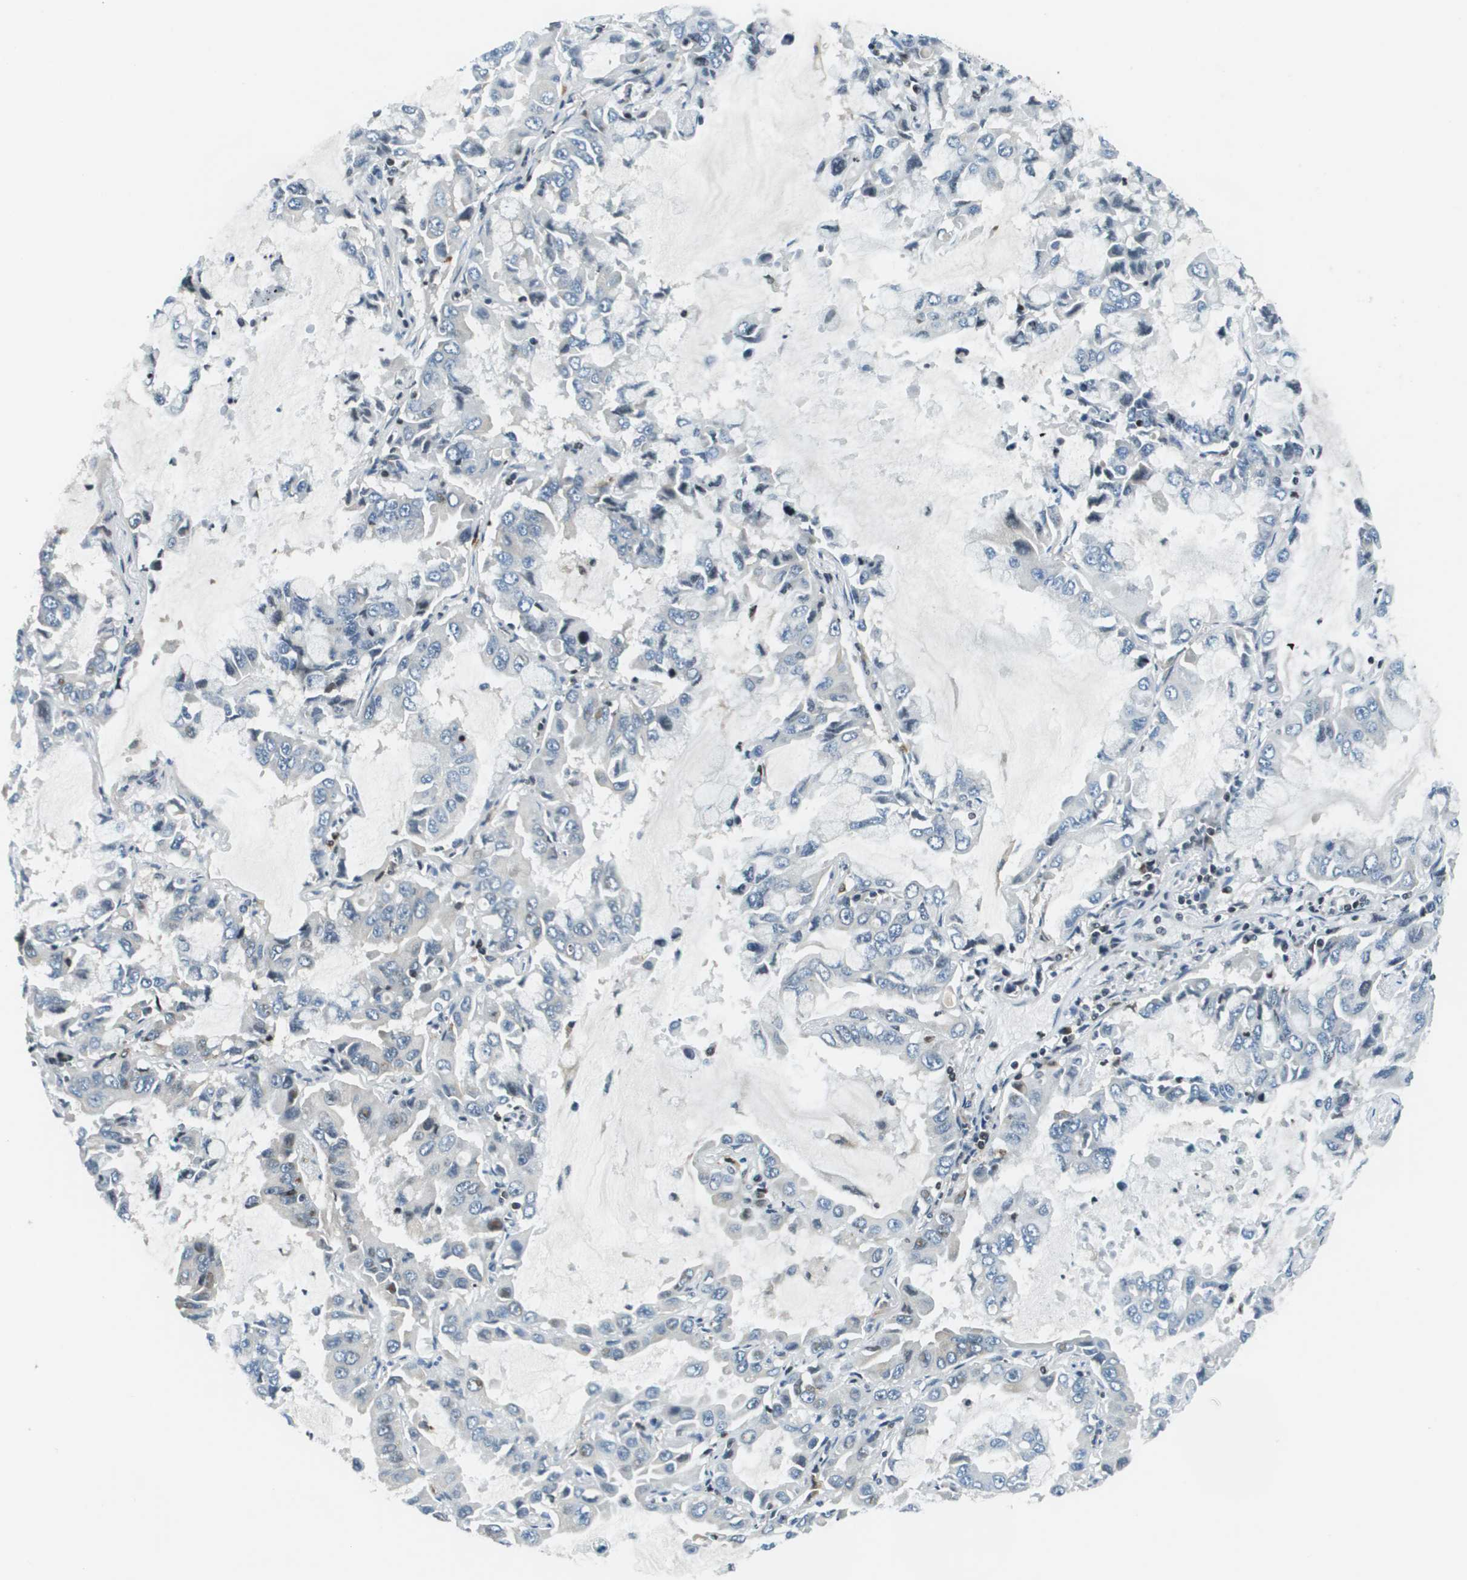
{"staining": {"intensity": "negative", "quantity": "none", "location": "none"}, "tissue": "lung cancer", "cell_type": "Tumor cells", "image_type": "cancer", "snomed": [{"axis": "morphology", "description": "Adenocarcinoma, NOS"}, {"axis": "topography", "description": "Lung"}], "caption": "Tumor cells show no significant expression in lung cancer (adenocarcinoma).", "gene": "ESYT1", "patient": {"sex": "male", "age": 64}}